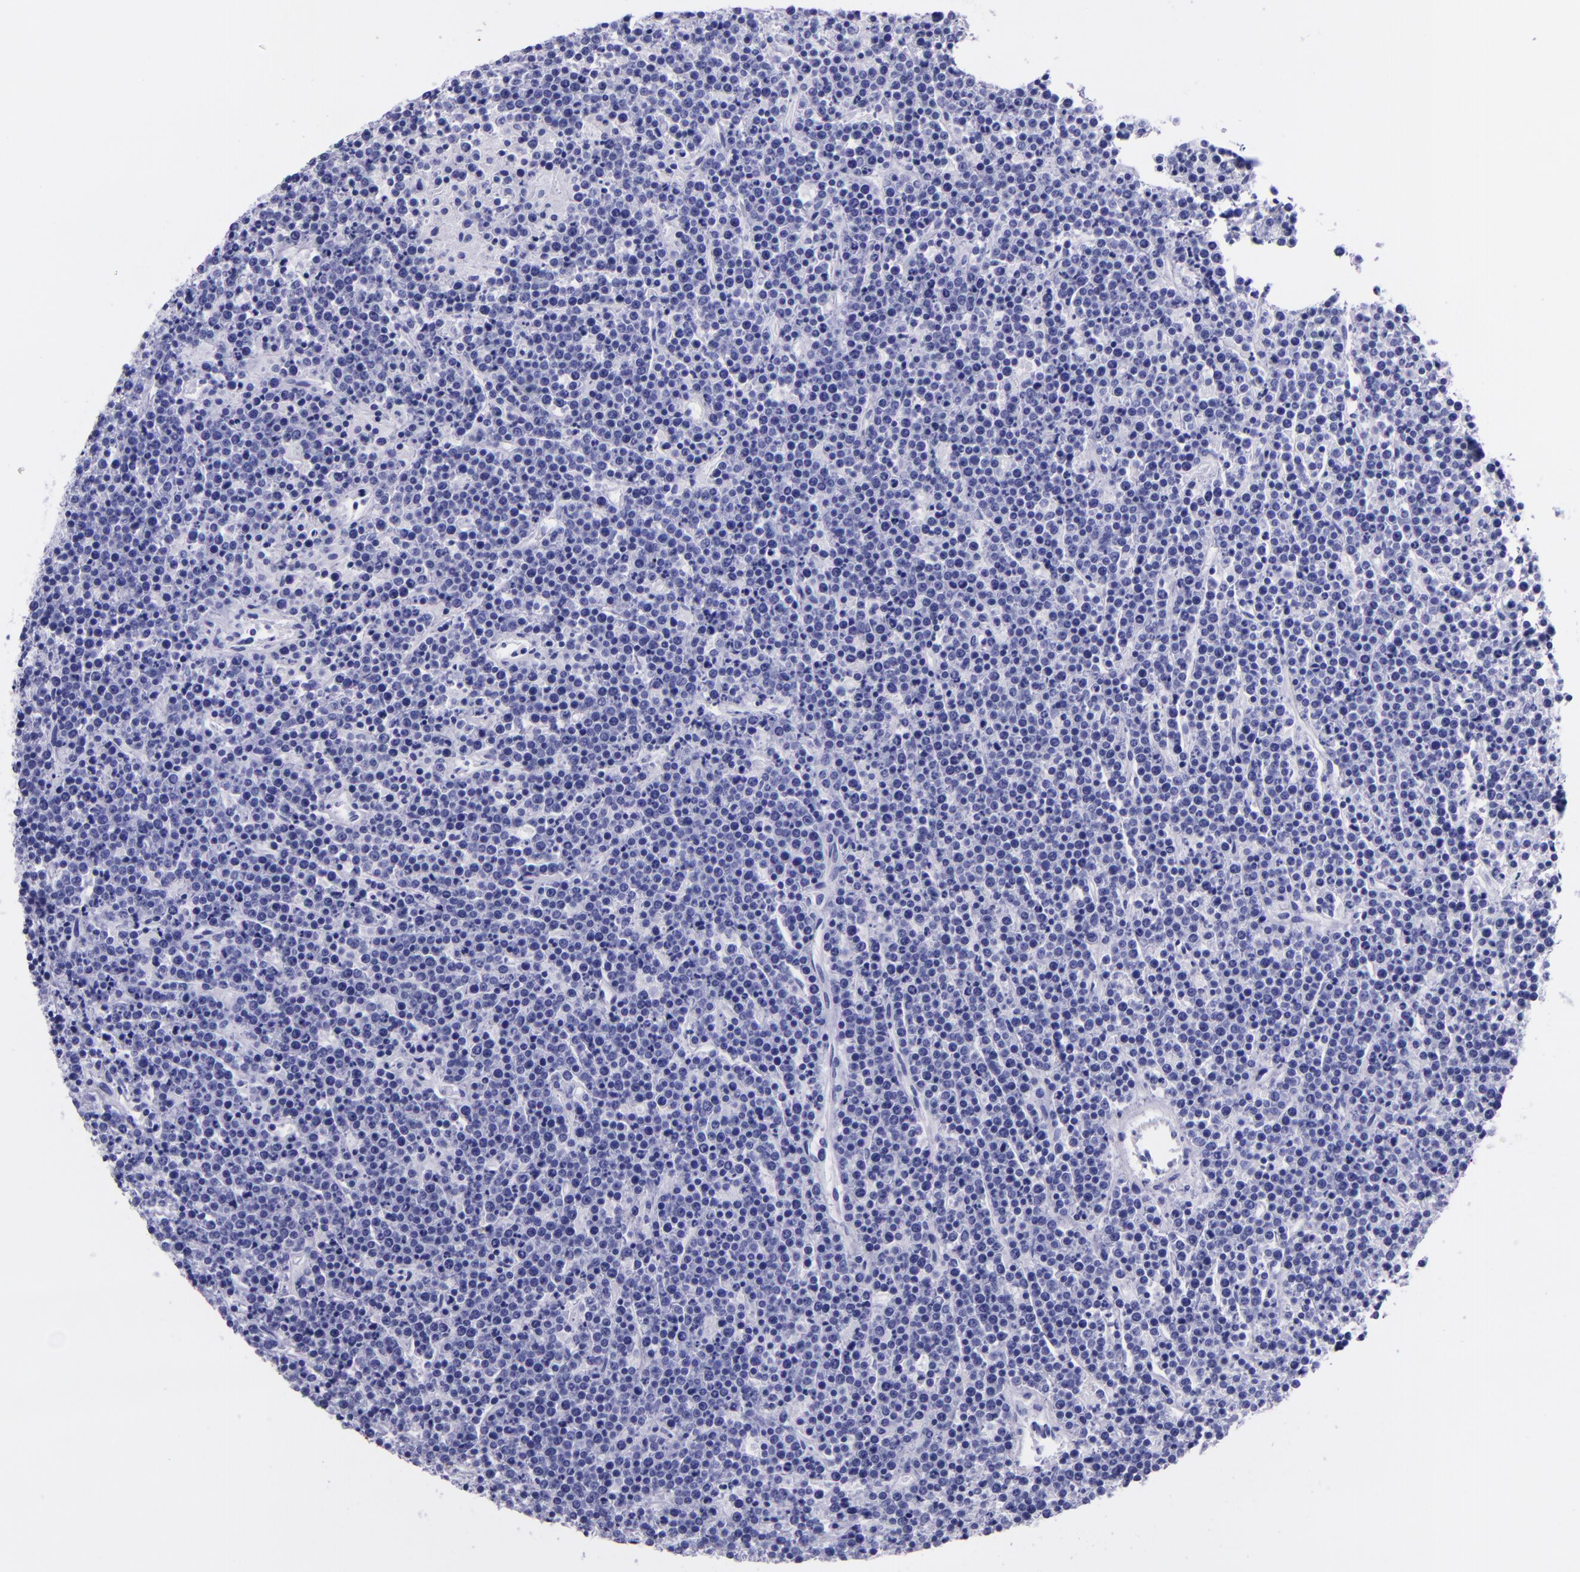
{"staining": {"intensity": "negative", "quantity": "none", "location": "none"}, "tissue": "lymphoma", "cell_type": "Tumor cells", "image_type": "cancer", "snomed": [{"axis": "morphology", "description": "Malignant lymphoma, non-Hodgkin's type, High grade"}, {"axis": "topography", "description": "Ovary"}], "caption": "Immunohistochemical staining of lymphoma demonstrates no significant positivity in tumor cells.", "gene": "SLPI", "patient": {"sex": "female", "age": 56}}